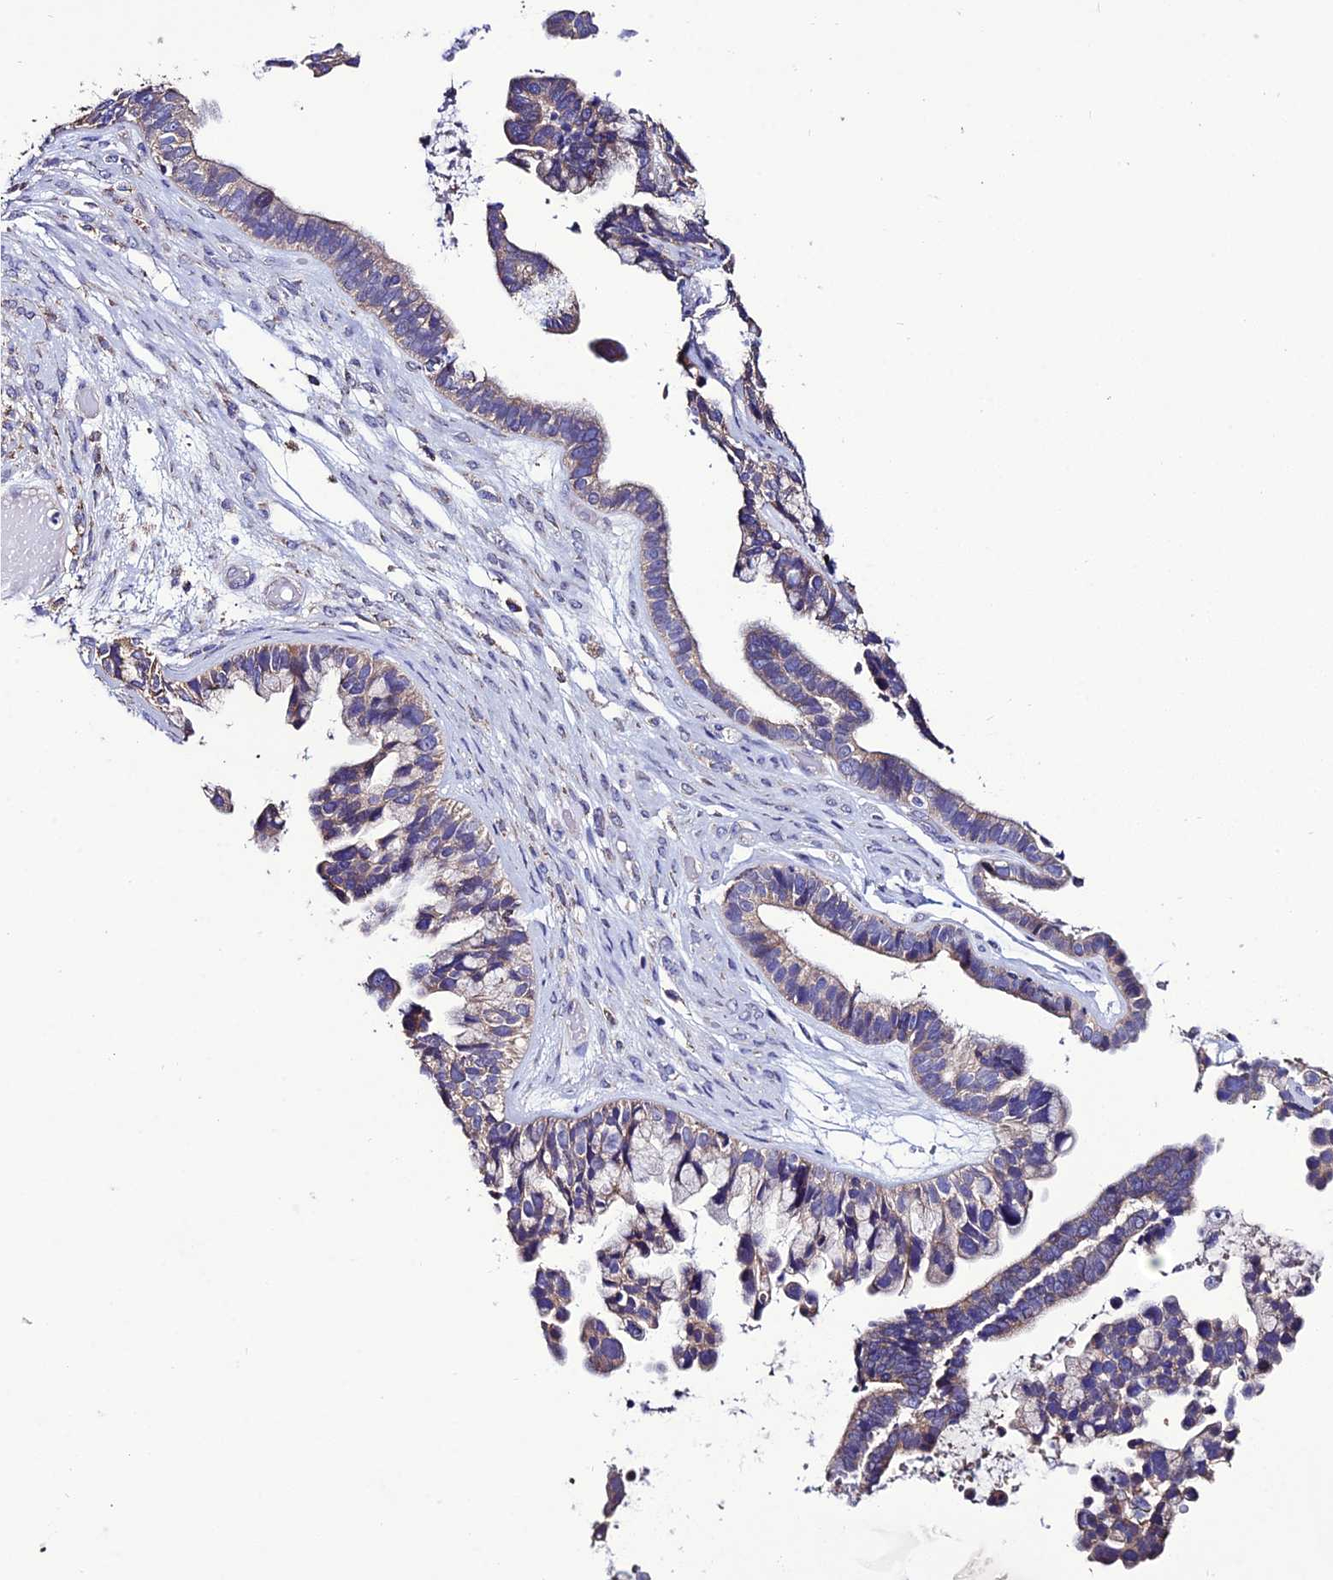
{"staining": {"intensity": "moderate", "quantity": "<25%", "location": "cytoplasmic/membranous"}, "tissue": "ovarian cancer", "cell_type": "Tumor cells", "image_type": "cancer", "snomed": [{"axis": "morphology", "description": "Cystadenocarcinoma, serous, NOS"}, {"axis": "topography", "description": "Ovary"}], "caption": "About <25% of tumor cells in human serous cystadenocarcinoma (ovarian) reveal moderate cytoplasmic/membranous protein staining as visualized by brown immunohistochemical staining.", "gene": "HOGA1", "patient": {"sex": "female", "age": 56}}